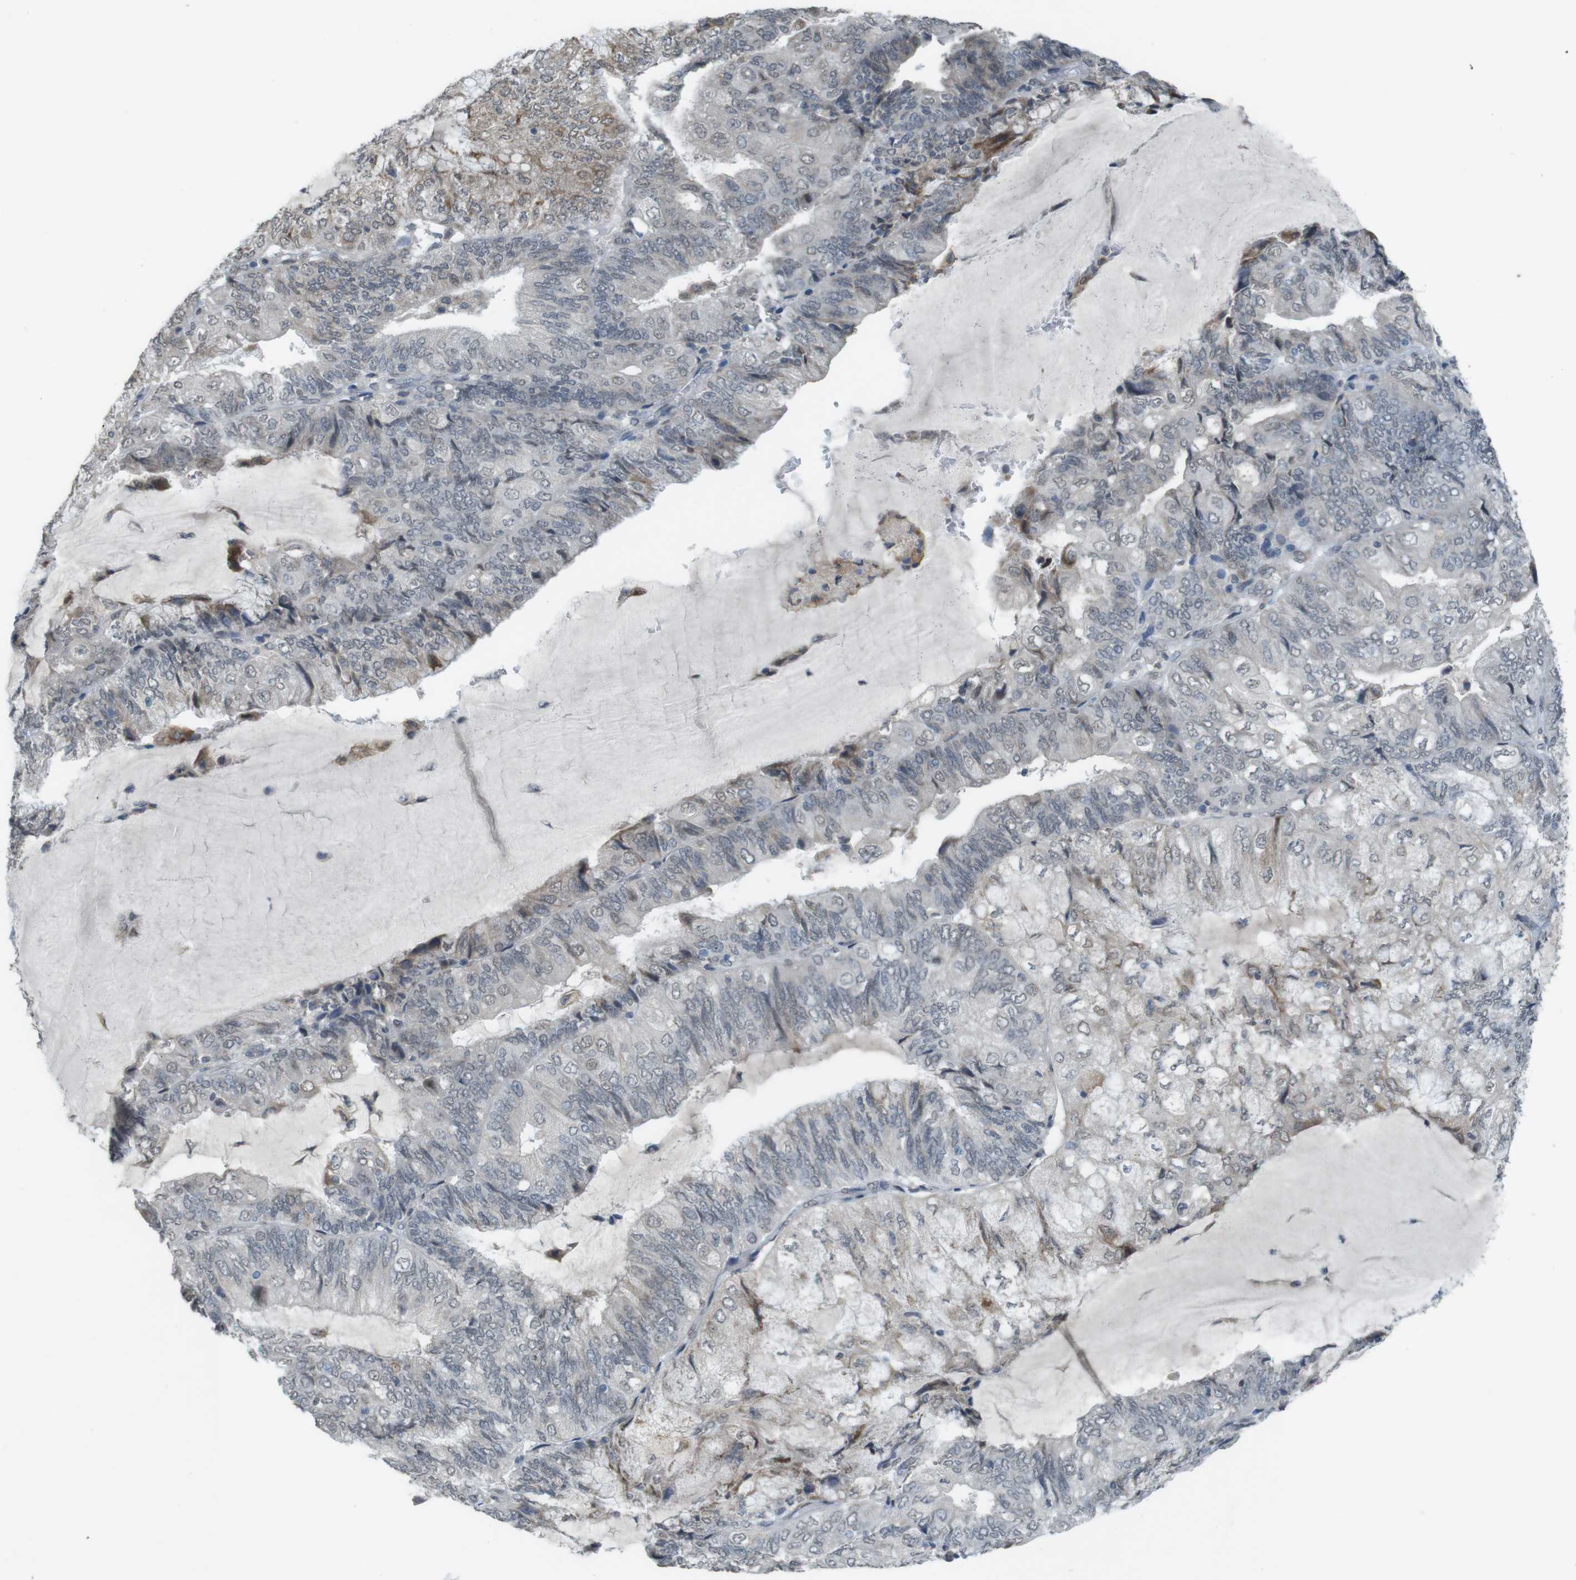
{"staining": {"intensity": "weak", "quantity": "<25%", "location": "cytoplasmic/membranous"}, "tissue": "endometrial cancer", "cell_type": "Tumor cells", "image_type": "cancer", "snomed": [{"axis": "morphology", "description": "Adenocarcinoma, NOS"}, {"axis": "topography", "description": "Endometrium"}], "caption": "High magnification brightfield microscopy of adenocarcinoma (endometrial) stained with DAB (brown) and counterstained with hematoxylin (blue): tumor cells show no significant staining.", "gene": "FZD10", "patient": {"sex": "female", "age": 81}}